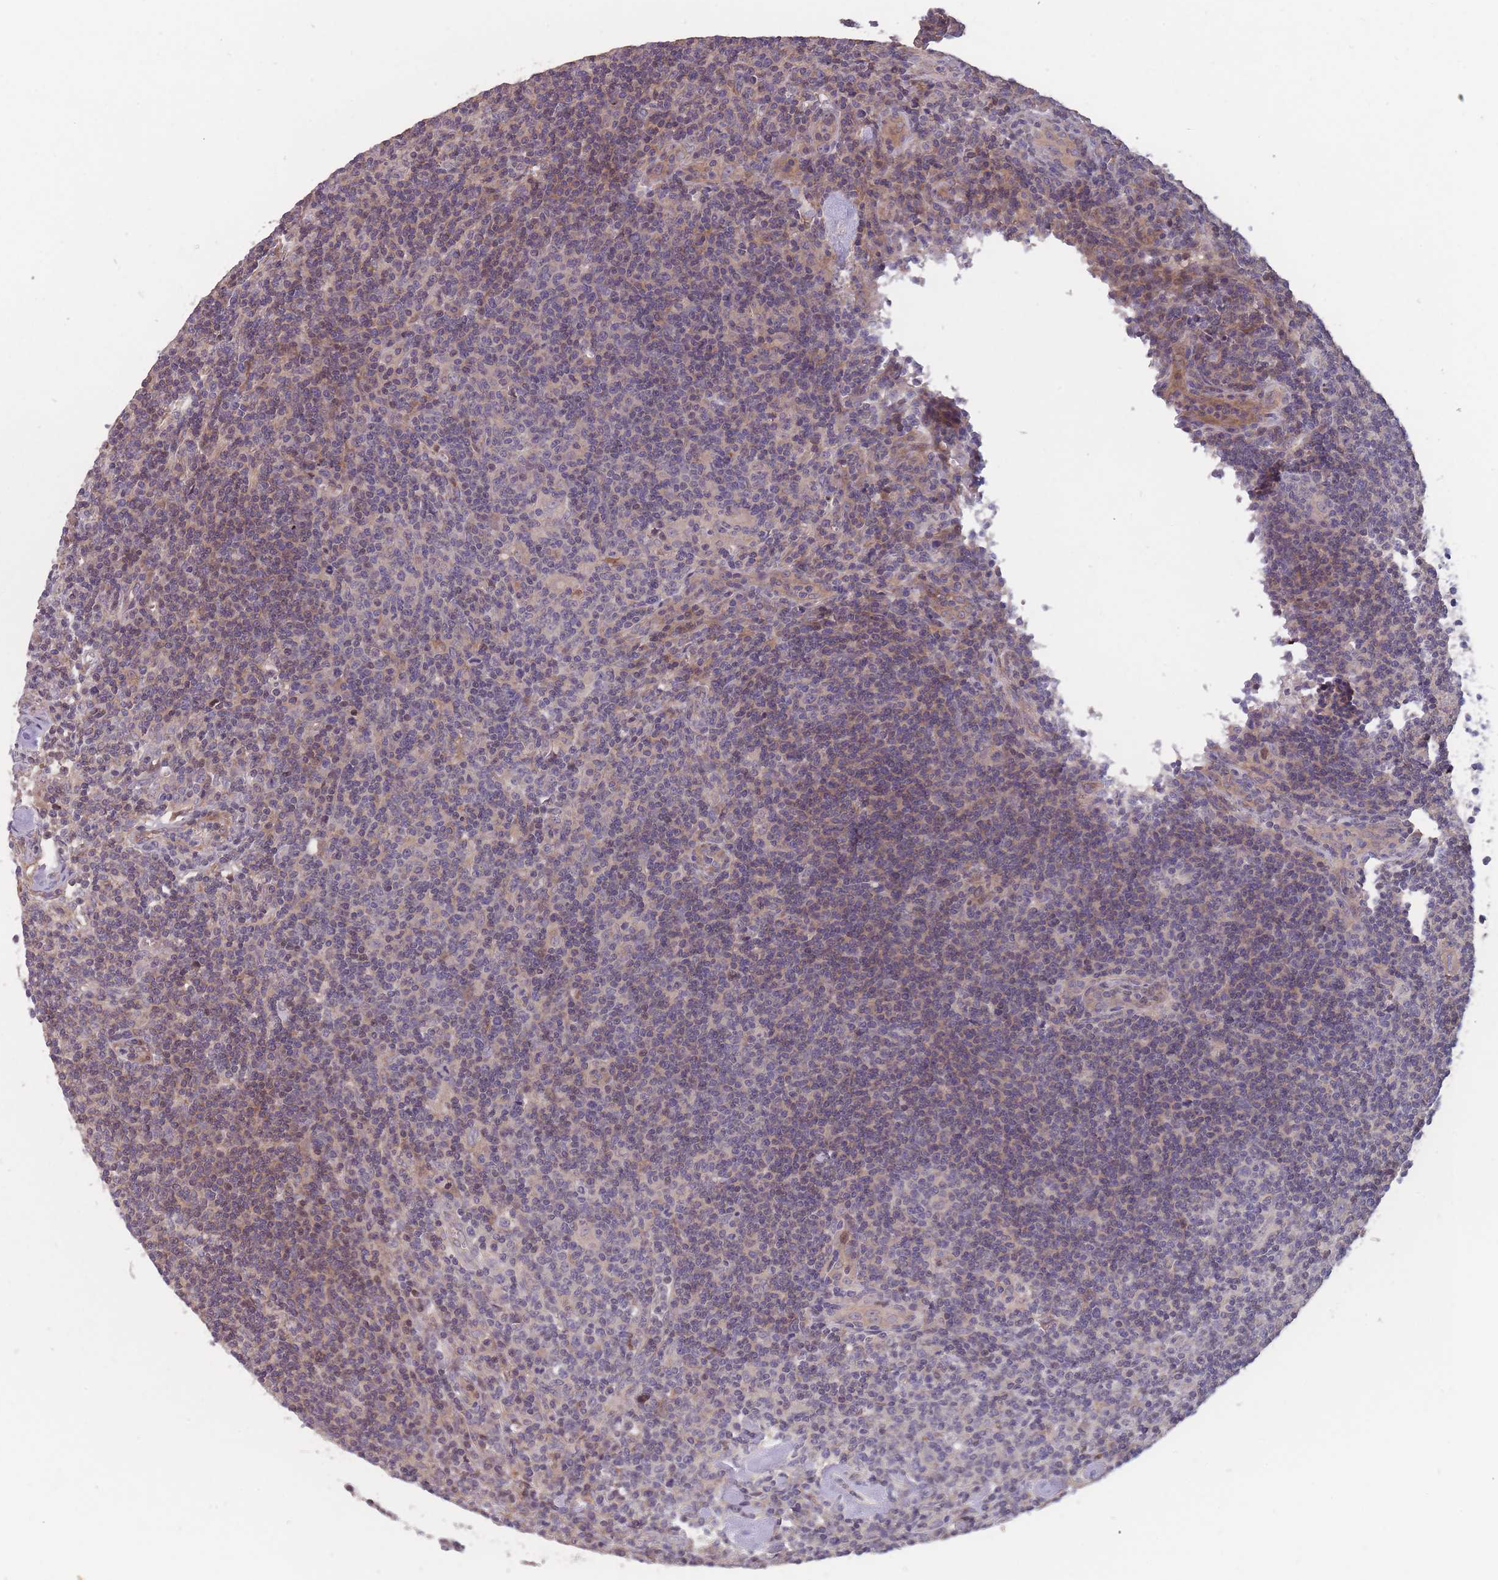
{"staining": {"intensity": "negative", "quantity": "none", "location": "none"}, "tissue": "lymphoma", "cell_type": "Tumor cells", "image_type": "cancer", "snomed": [{"axis": "morphology", "description": "Hodgkin's disease, NOS"}, {"axis": "topography", "description": "Lymph node"}], "caption": "Immunohistochemistry (IHC) of lymphoma demonstrates no positivity in tumor cells.", "gene": "ITPKC", "patient": {"sex": "male", "age": 83}}